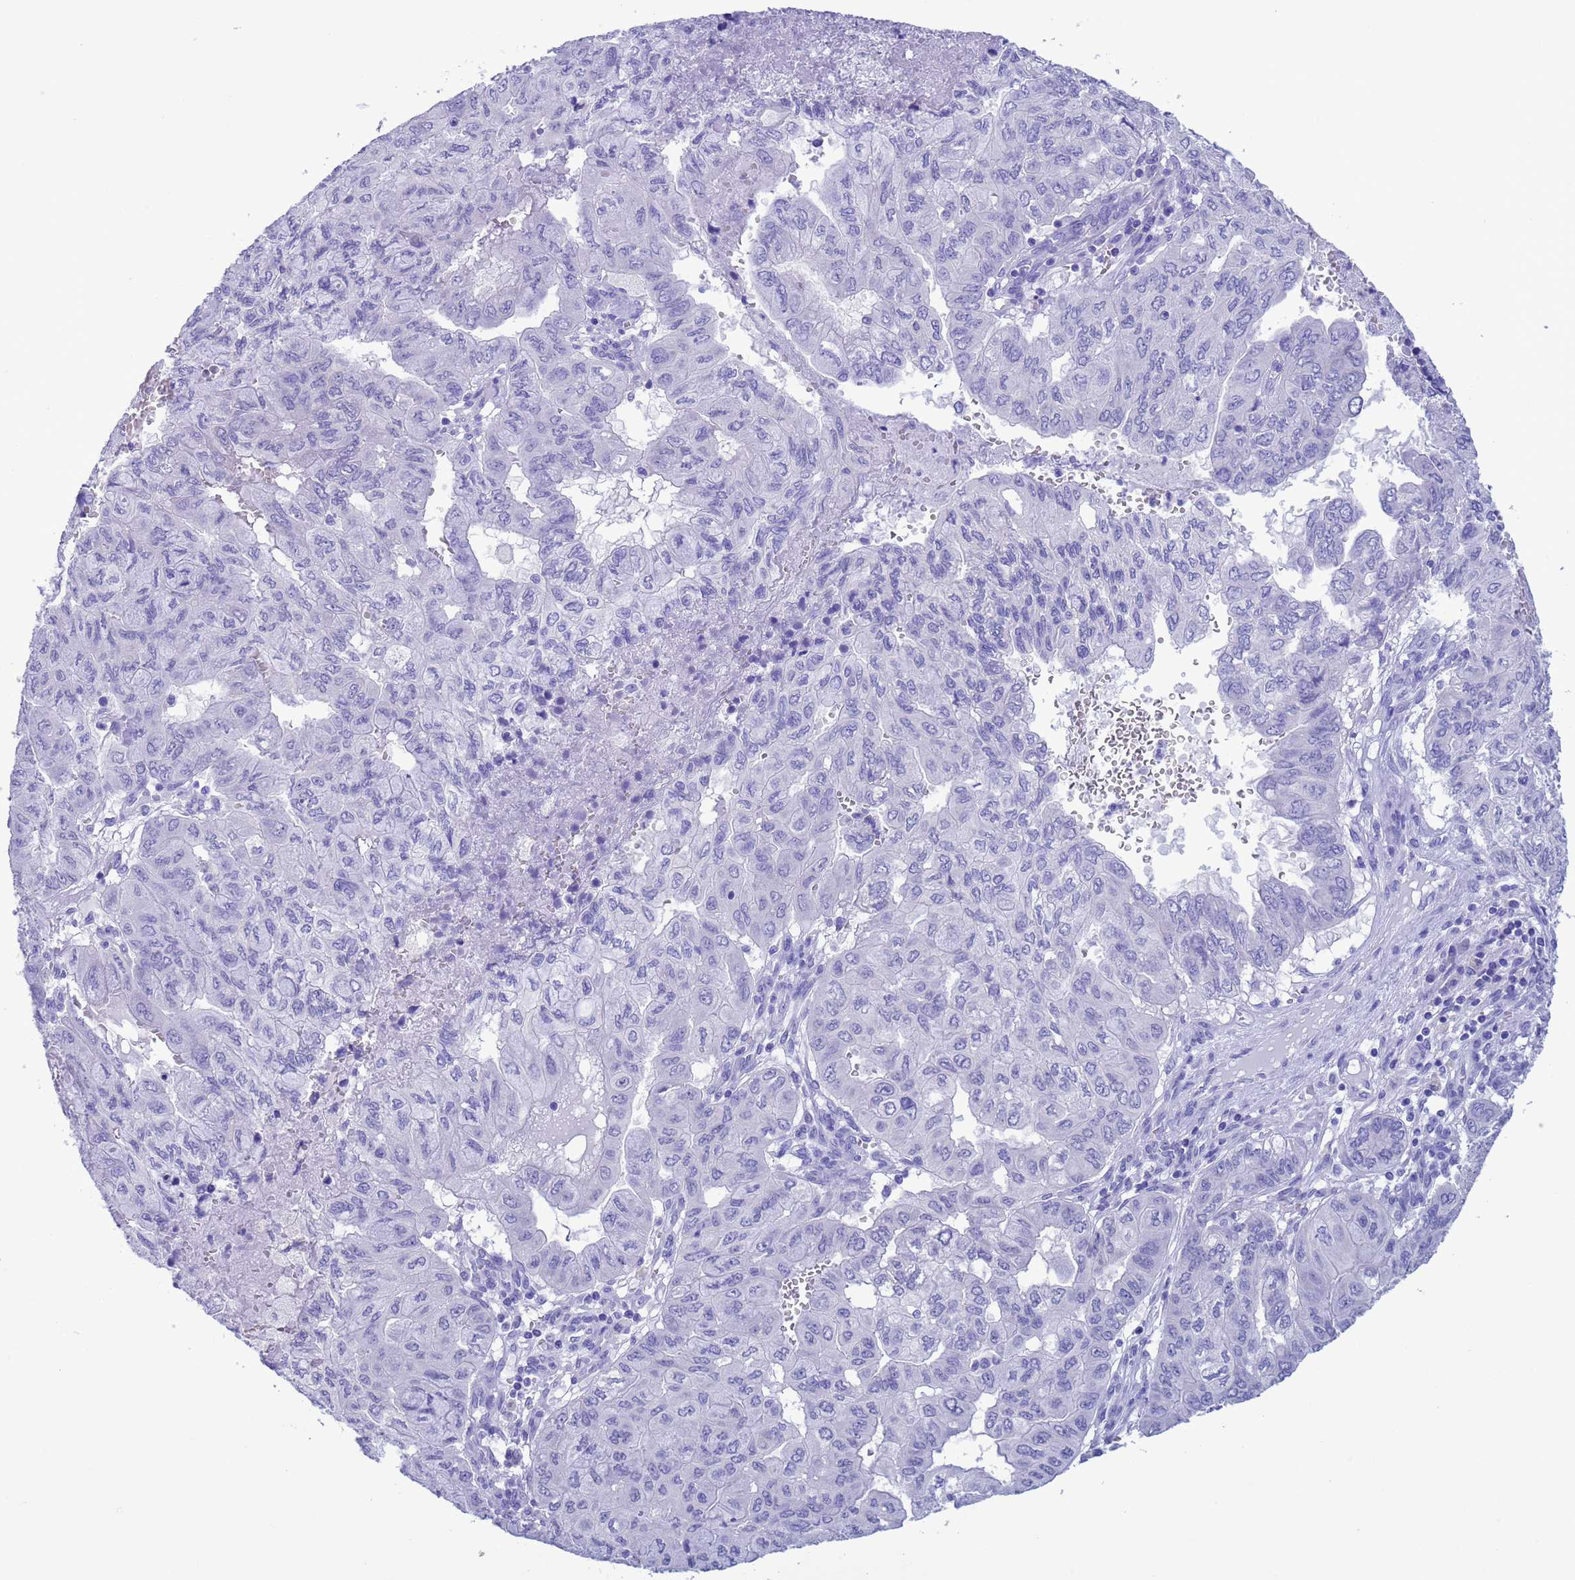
{"staining": {"intensity": "negative", "quantity": "none", "location": "none"}, "tissue": "pancreatic cancer", "cell_type": "Tumor cells", "image_type": "cancer", "snomed": [{"axis": "morphology", "description": "Adenocarcinoma, NOS"}, {"axis": "topography", "description": "Pancreas"}], "caption": "Immunohistochemical staining of human pancreatic adenocarcinoma reveals no significant positivity in tumor cells.", "gene": "GSTM1", "patient": {"sex": "male", "age": 51}}